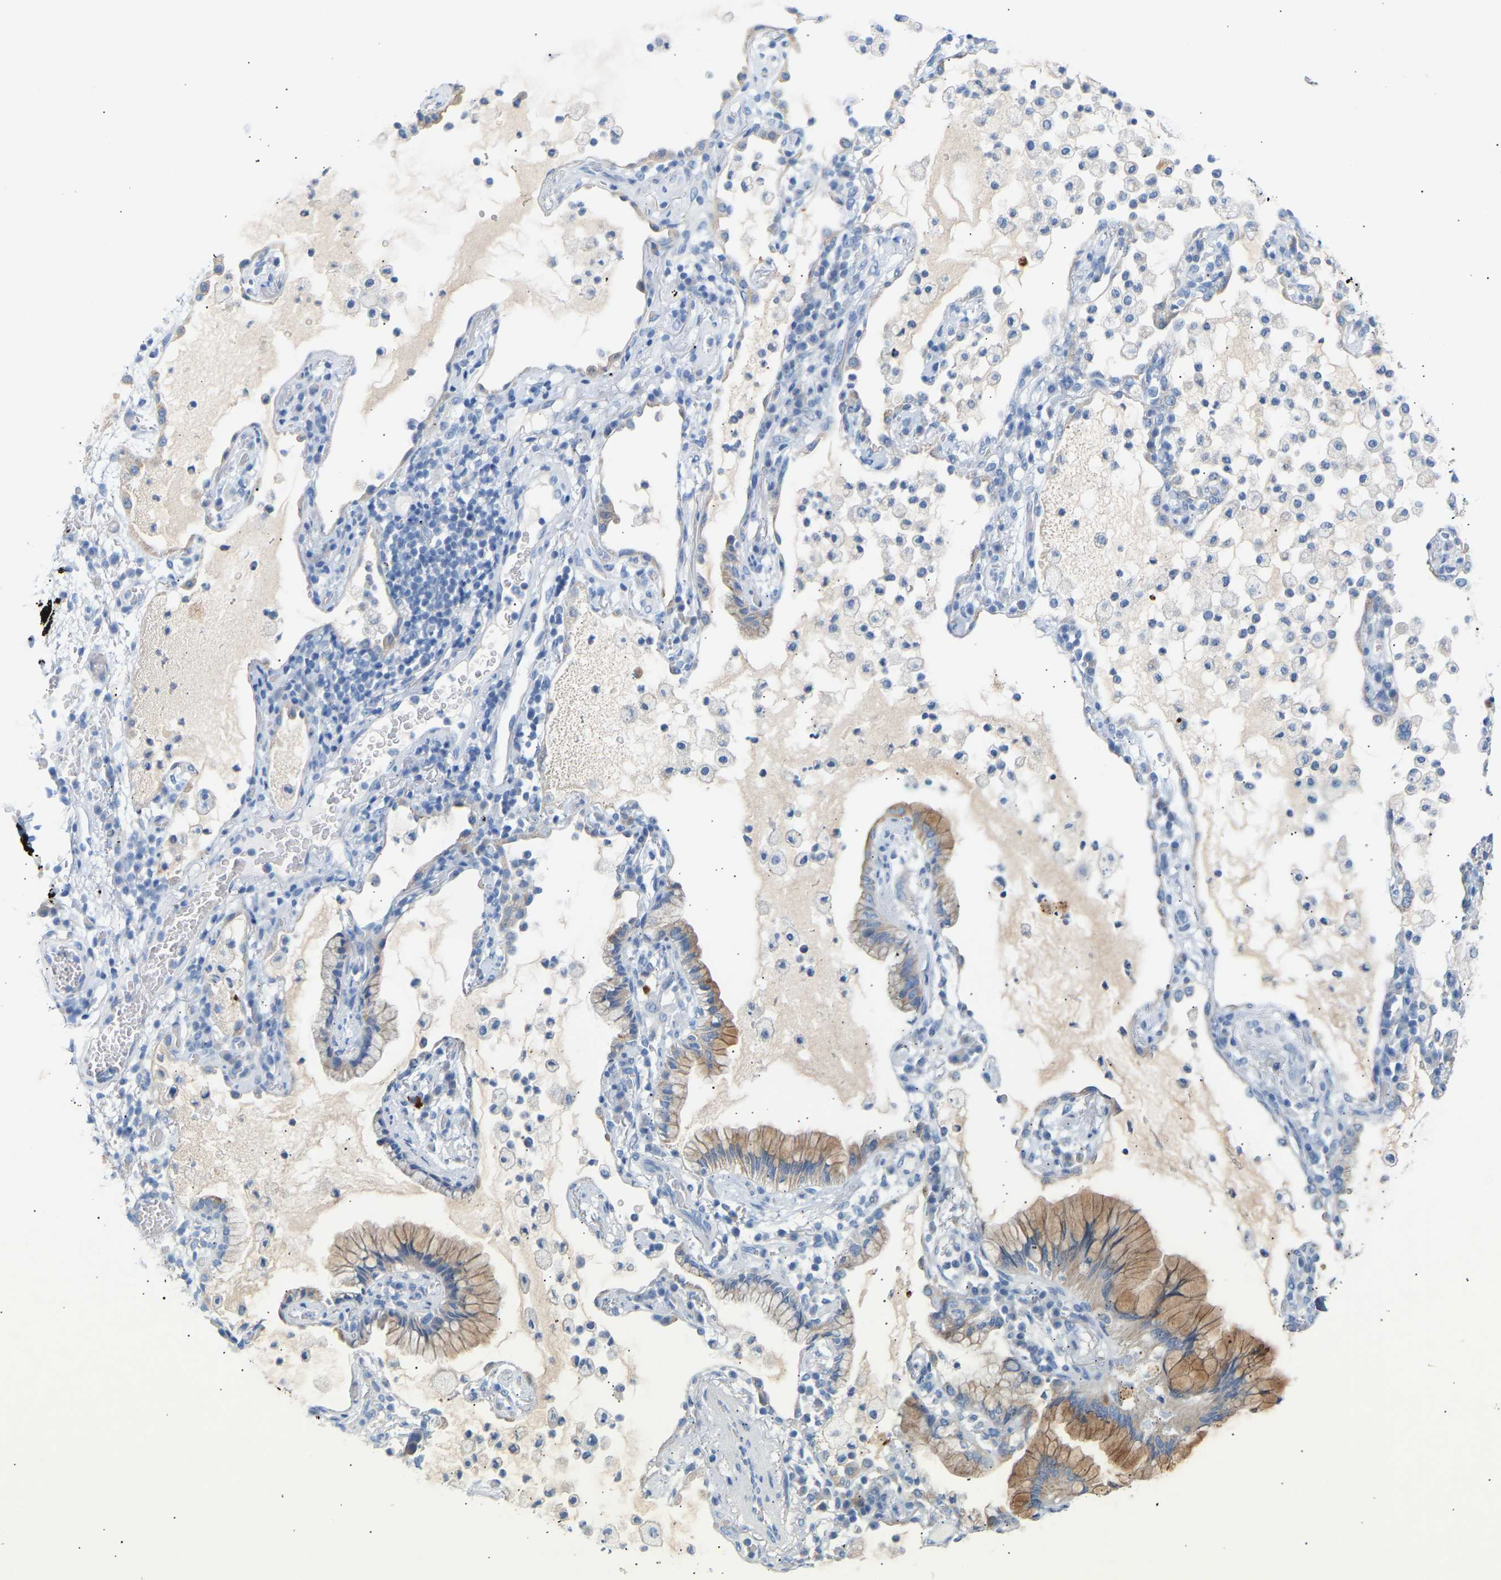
{"staining": {"intensity": "weak", "quantity": ">75%", "location": "cytoplasmic/membranous"}, "tissue": "lung cancer", "cell_type": "Tumor cells", "image_type": "cancer", "snomed": [{"axis": "morphology", "description": "Adenocarcinoma, NOS"}, {"axis": "topography", "description": "Lung"}], "caption": "Weak cytoplasmic/membranous protein expression is identified in approximately >75% of tumor cells in lung adenocarcinoma.", "gene": "PEX1", "patient": {"sex": "female", "age": 70}}